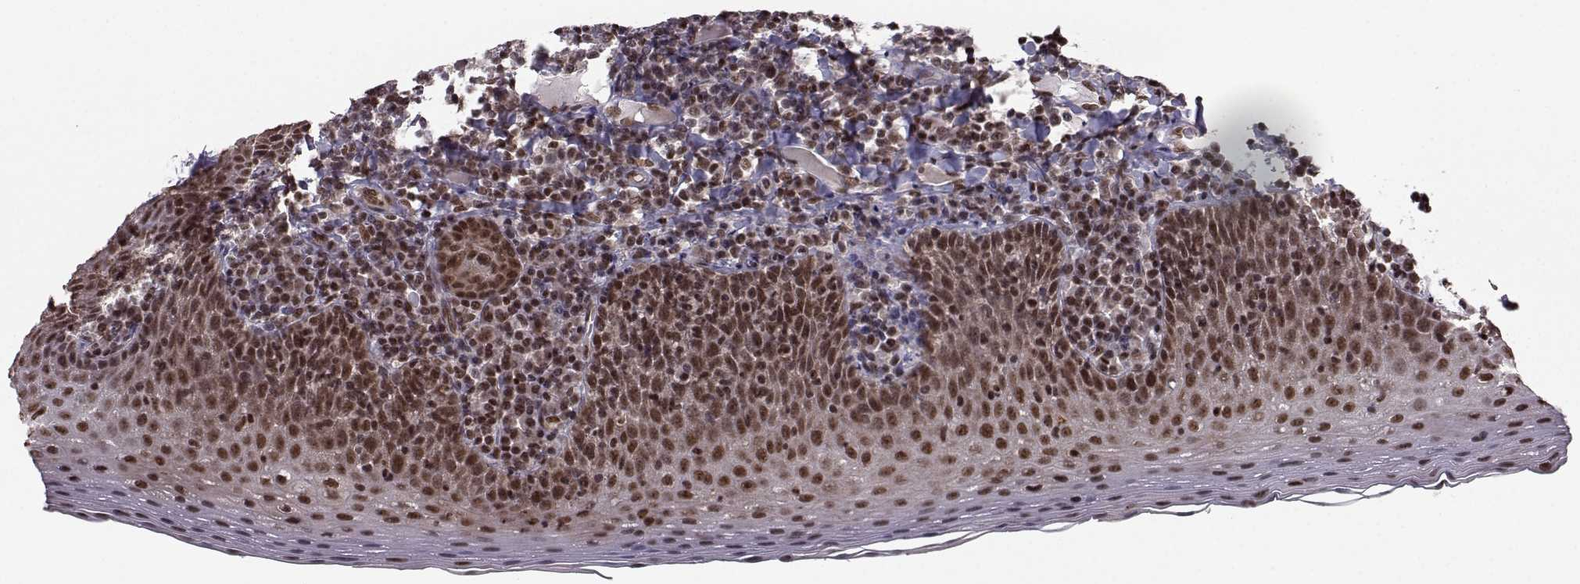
{"staining": {"intensity": "moderate", "quantity": "<25%", "location": "nuclear"}, "tissue": "tonsil", "cell_type": "Germinal center cells", "image_type": "normal", "snomed": [{"axis": "morphology", "description": "Normal tissue, NOS"}, {"axis": "morphology", "description": "Inflammation, NOS"}, {"axis": "topography", "description": "Tonsil"}], "caption": "Protein expression analysis of benign tonsil exhibits moderate nuclear positivity in about <25% of germinal center cells.", "gene": "PKN2", "patient": {"sex": "female", "age": 31}}